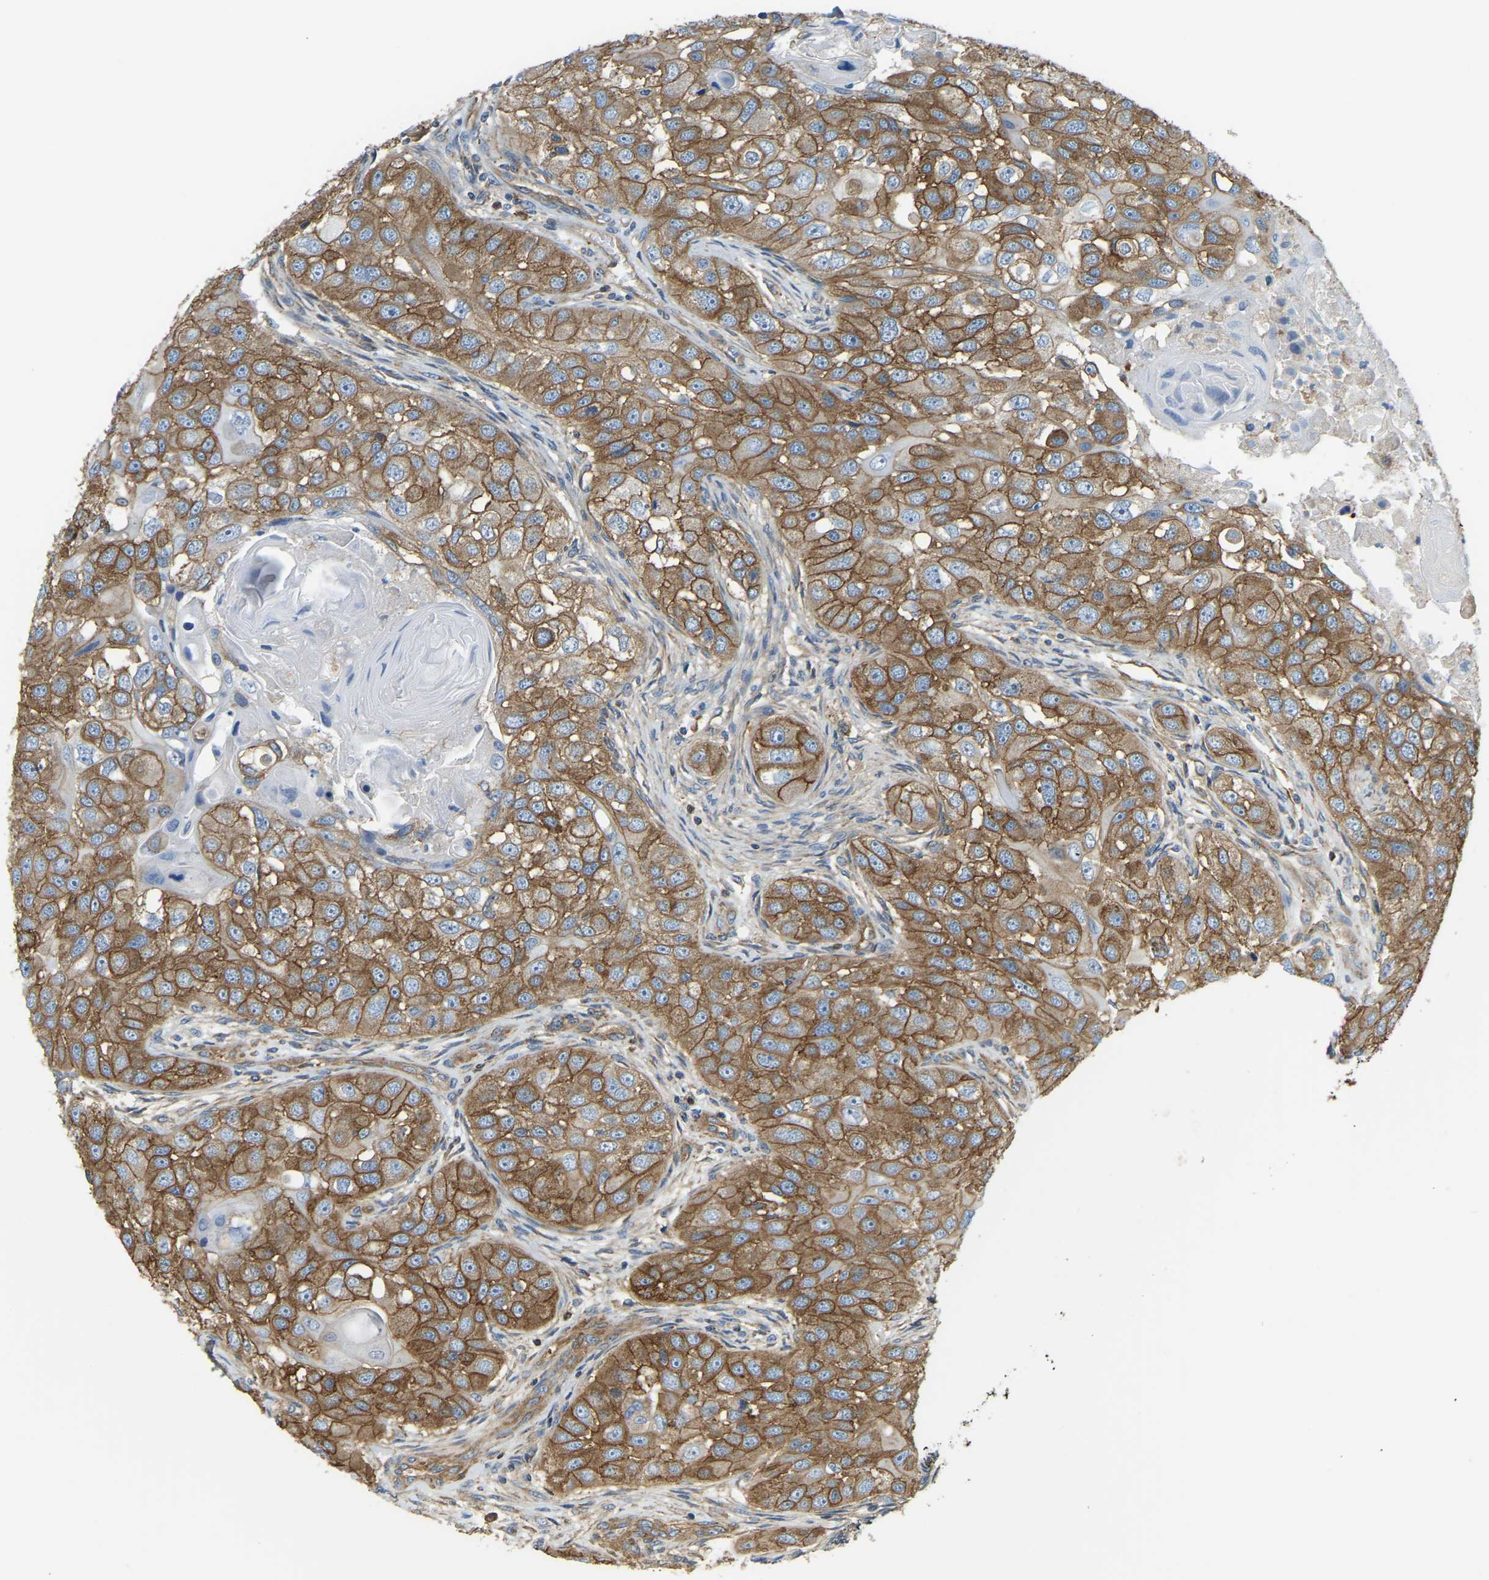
{"staining": {"intensity": "moderate", "quantity": ">75%", "location": "cytoplasmic/membranous"}, "tissue": "head and neck cancer", "cell_type": "Tumor cells", "image_type": "cancer", "snomed": [{"axis": "morphology", "description": "Normal tissue, NOS"}, {"axis": "morphology", "description": "Squamous cell carcinoma, NOS"}, {"axis": "topography", "description": "Skeletal muscle"}, {"axis": "topography", "description": "Head-Neck"}], "caption": "Brown immunohistochemical staining in human squamous cell carcinoma (head and neck) shows moderate cytoplasmic/membranous positivity in about >75% of tumor cells. (DAB = brown stain, brightfield microscopy at high magnification).", "gene": "AHNAK", "patient": {"sex": "male", "age": 51}}